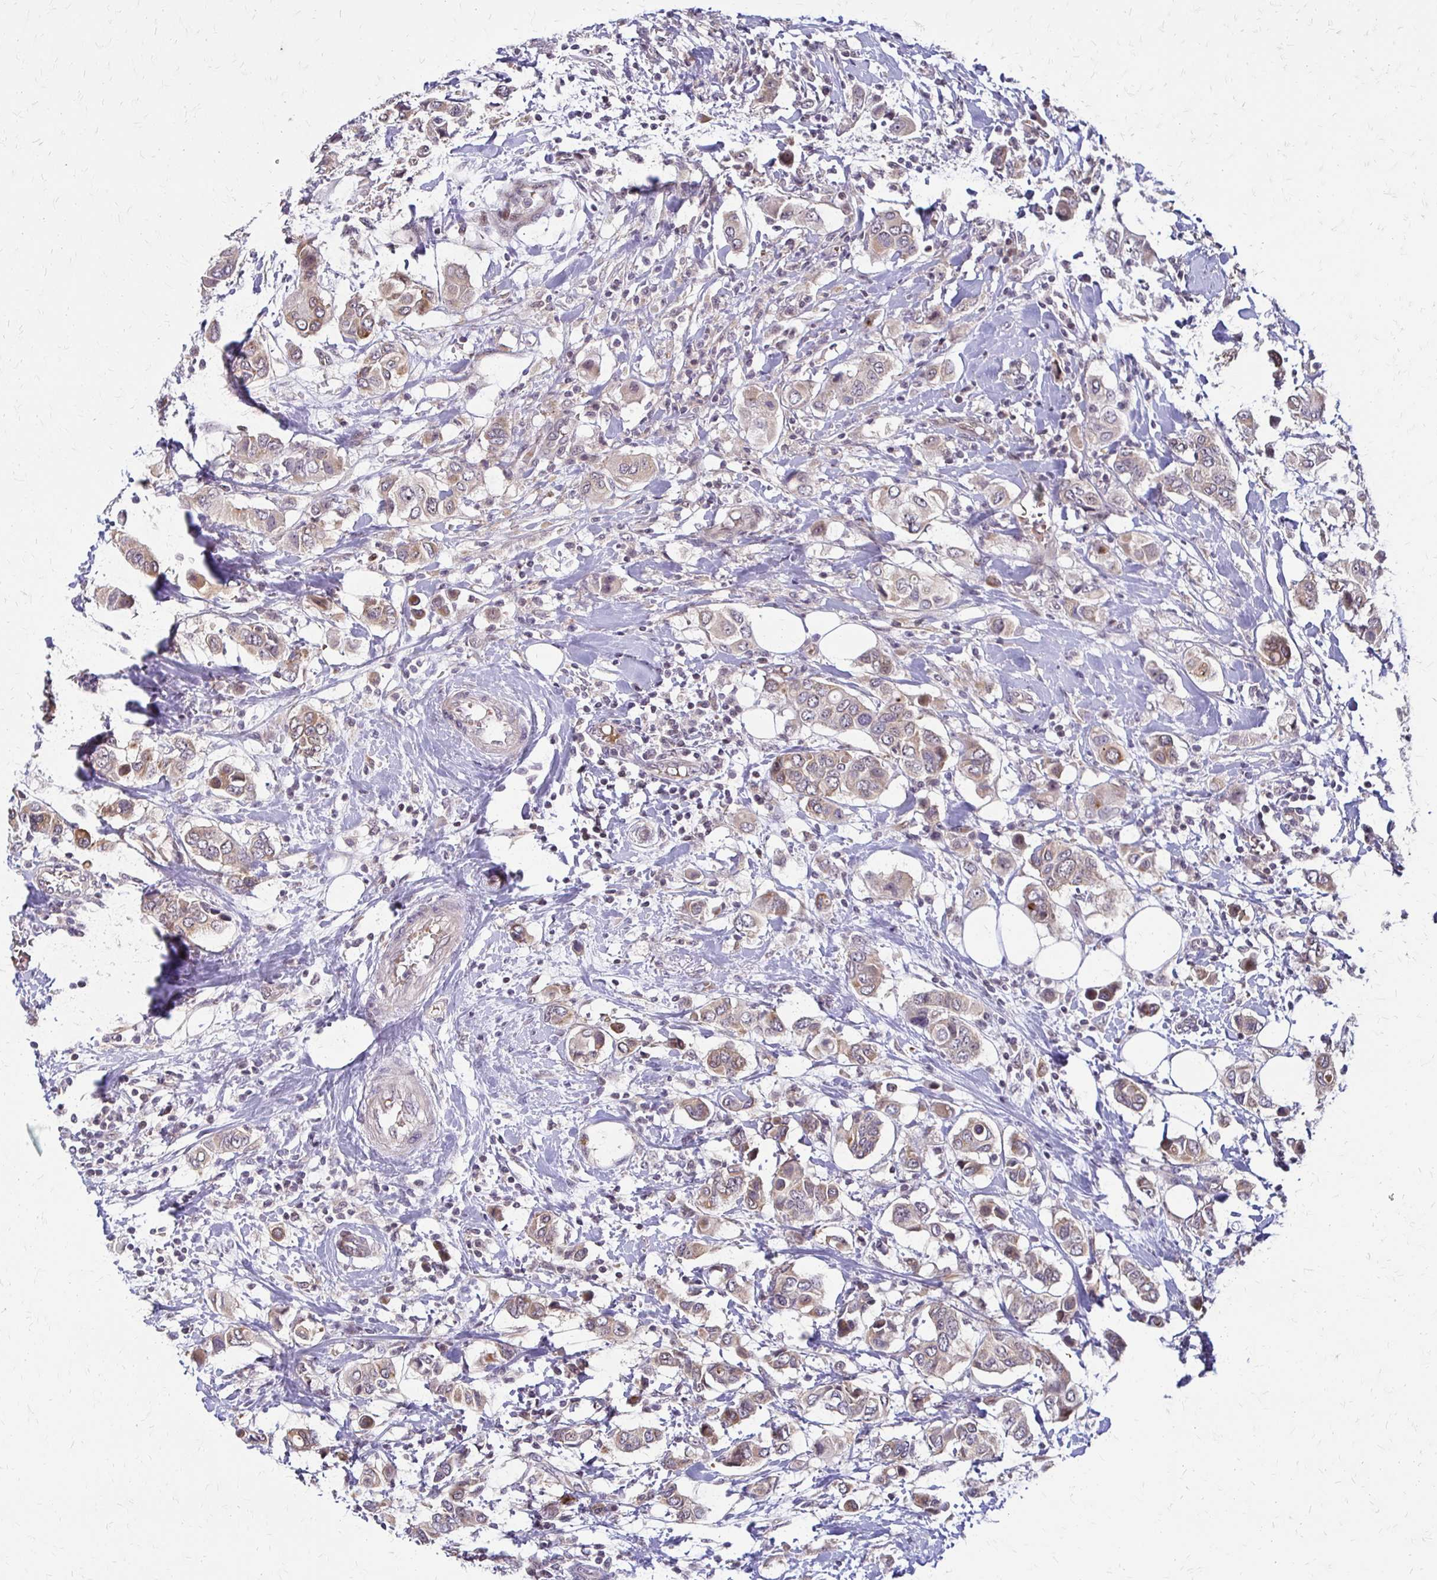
{"staining": {"intensity": "weak", "quantity": ">75%", "location": "cytoplasmic/membranous"}, "tissue": "breast cancer", "cell_type": "Tumor cells", "image_type": "cancer", "snomed": [{"axis": "morphology", "description": "Lobular carcinoma"}, {"axis": "topography", "description": "Breast"}], "caption": "Protein staining by immunohistochemistry displays weak cytoplasmic/membranous positivity in approximately >75% of tumor cells in breast lobular carcinoma.", "gene": "TRIR", "patient": {"sex": "female", "age": 51}}